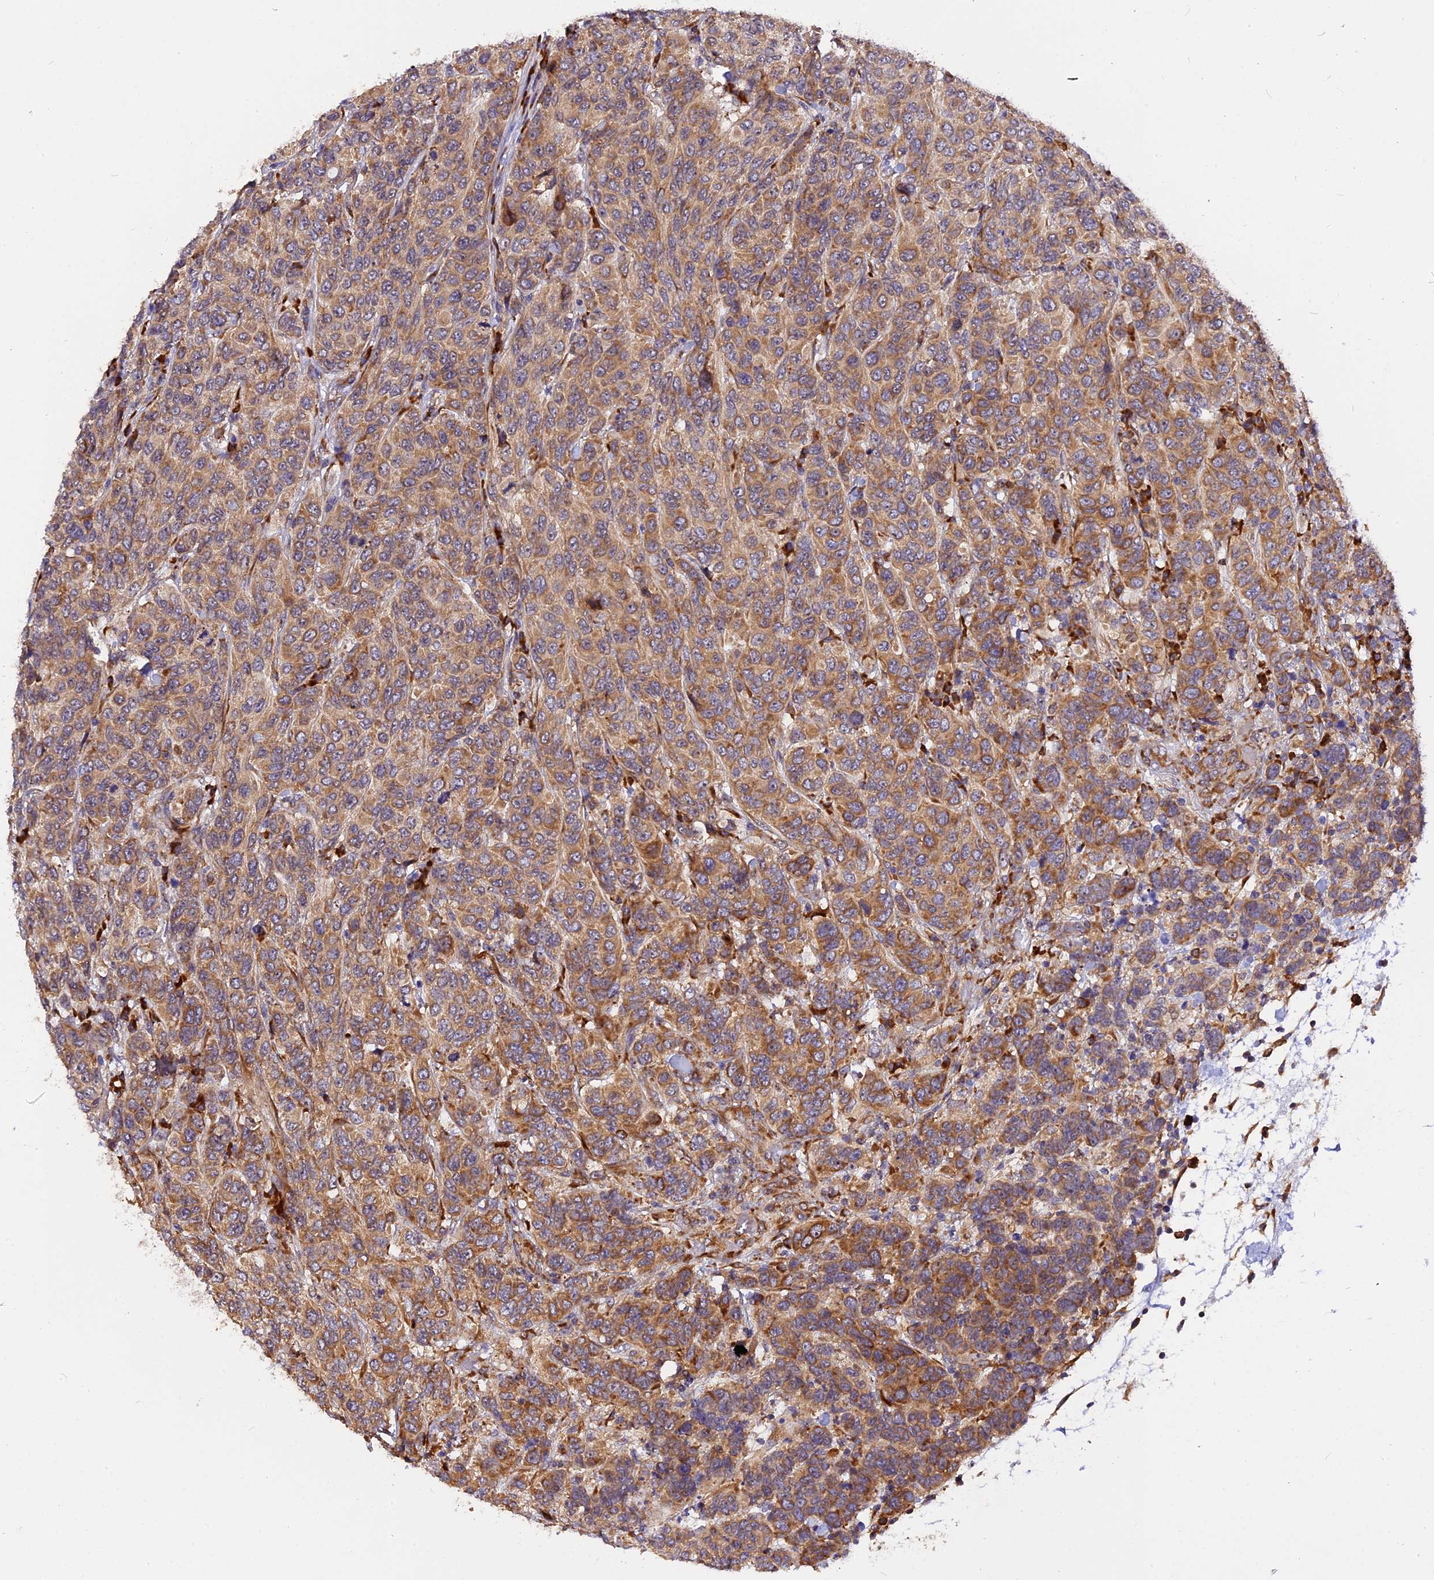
{"staining": {"intensity": "moderate", "quantity": ">75%", "location": "cytoplasmic/membranous"}, "tissue": "breast cancer", "cell_type": "Tumor cells", "image_type": "cancer", "snomed": [{"axis": "morphology", "description": "Duct carcinoma"}, {"axis": "topography", "description": "Breast"}], "caption": "The photomicrograph exhibits immunohistochemical staining of breast cancer (invasive ductal carcinoma). There is moderate cytoplasmic/membranous expression is identified in about >75% of tumor cells. (DAB (3,3'-diaminobenzidine) = brown stain, brightfield microscopy at high magnification).", "gene": "GNPTAB", "patient": {"sex": "female", "age": 55}}